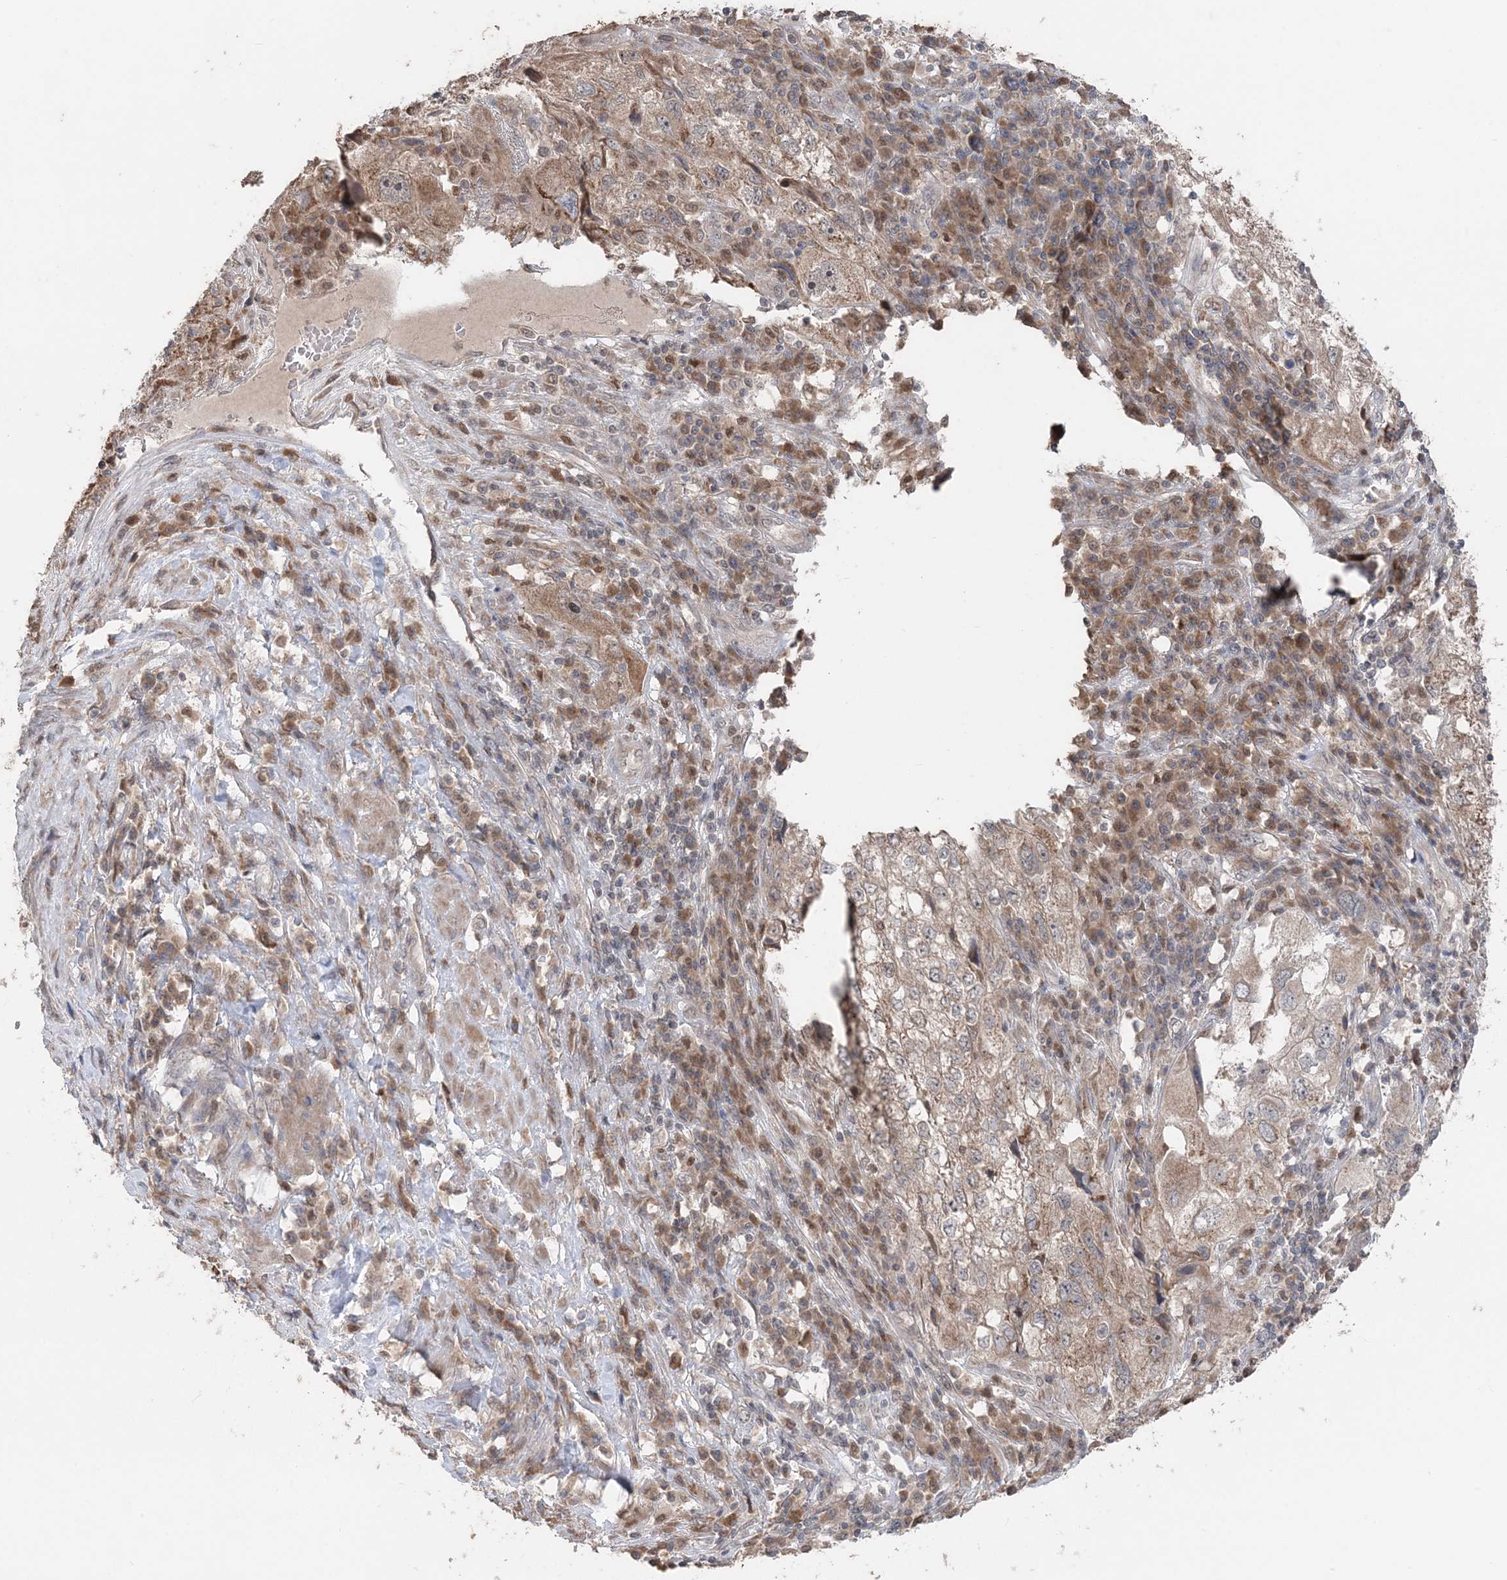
{"staining": {"intensity": "weak", "quantity": "<25%", "location": "cytoplasmic/membranous"}, "tissue": "endometrial cancer", "cell_type": "Tumor cells", "image_type": "cancer", "snomed": [{"axis": "morphology", "description": "Adenocarcinoma, NOS"}, {"axis": "topography", "description": "Endometrium"}], "caption": "Immunohistochemical staining of endometrial cancer (adenocarcinoma) reveals no significant positivity in tumor cells.", "gene": "SLU7", "patient": {"sex": "female", "age": 49}}